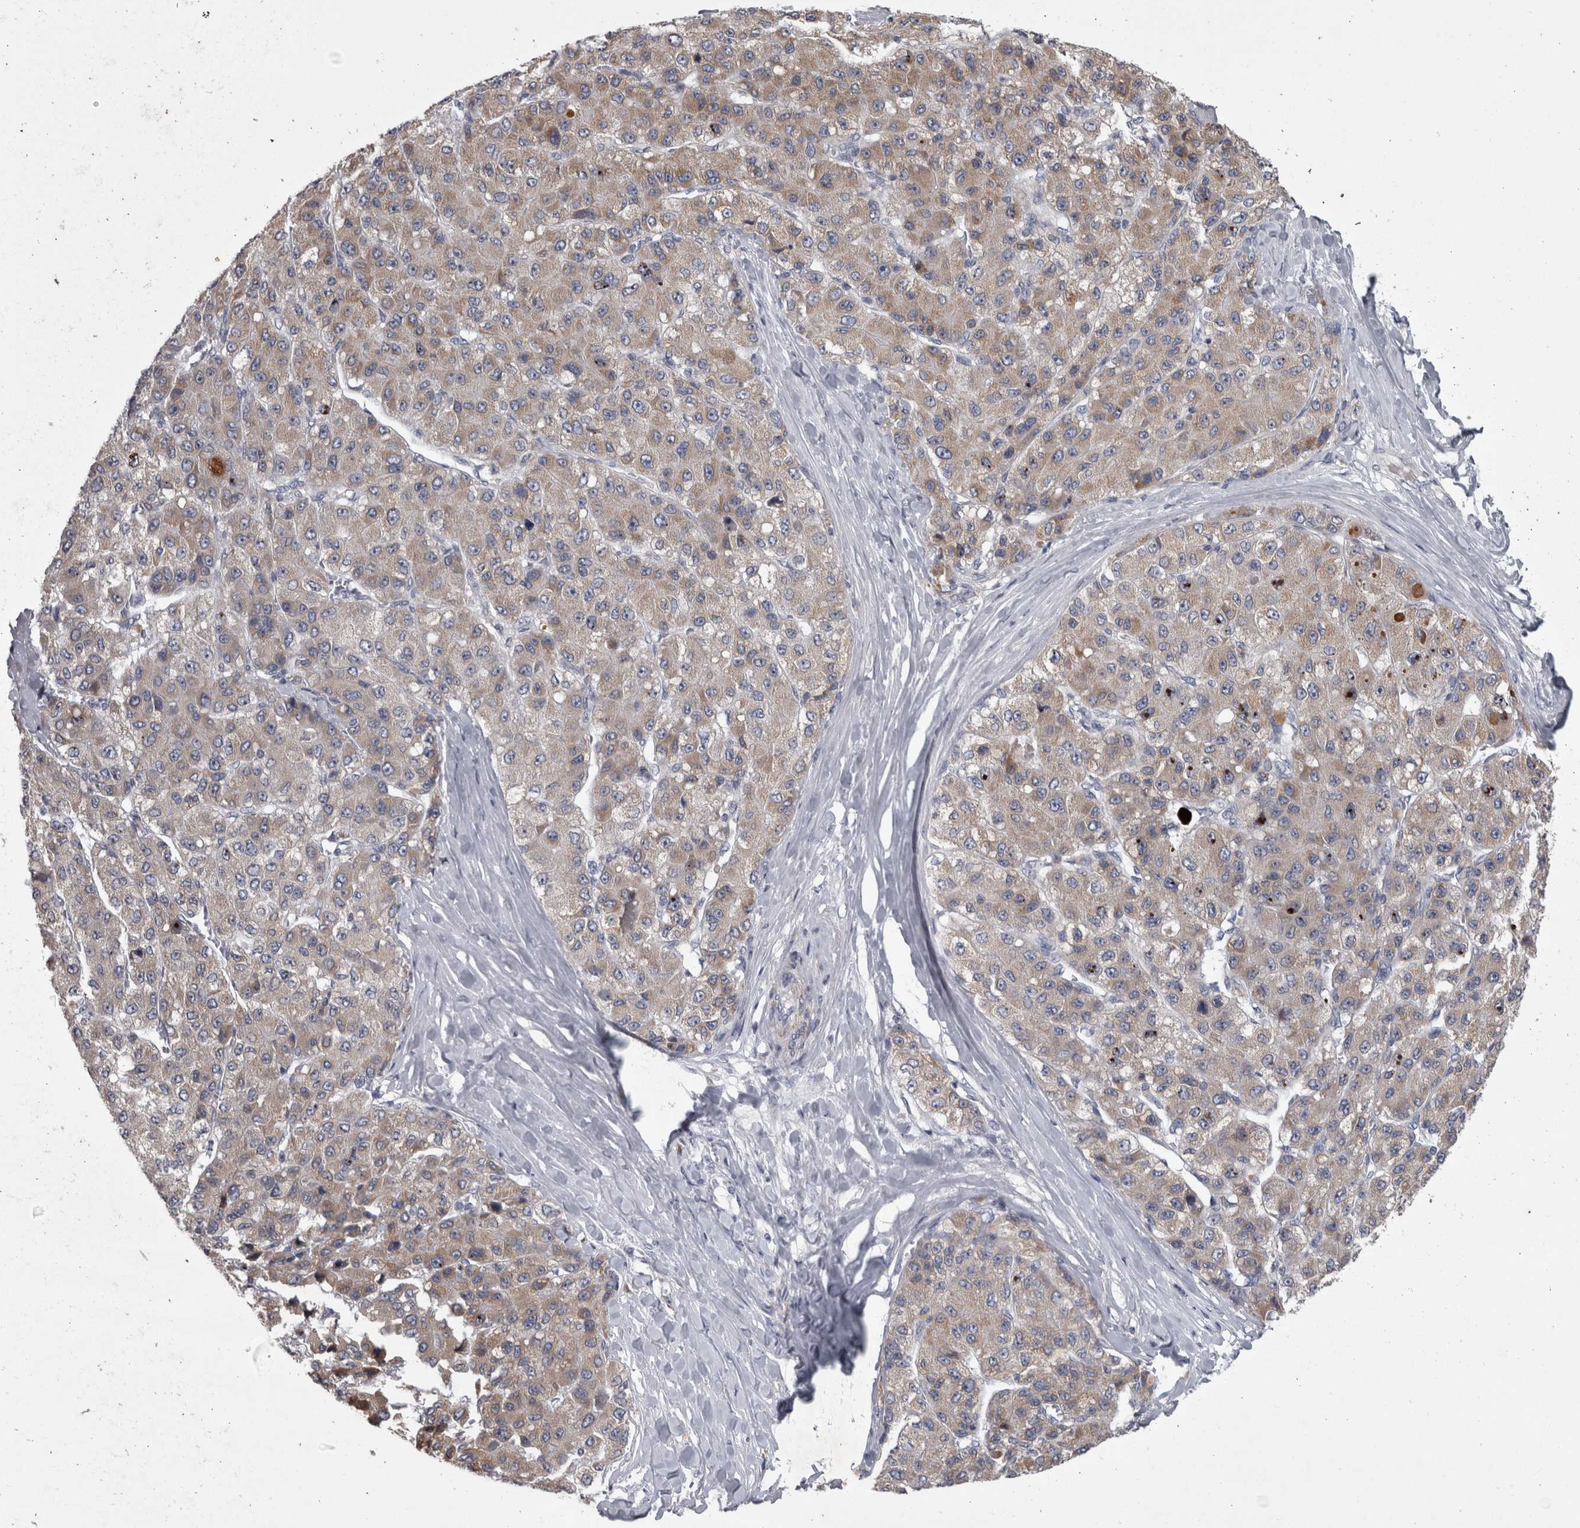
{"staining": {"intensity": "moderate", "quantity": "25%-75%", "location": "cytoplasmic/membranous"}, "tissue": "liver cancer", "cell_type": "Tumor cells", "image_type": "cancer", "snomed": [{"axis": "morphology", "description": "Carcinoma, Hepatocellular, NOS"}, {"axis": "topography", "description": "Liver"}], "caption": "Immunohistochemical staining of hepatocellular carcinoma (liver) exhibits moderate cytoplasmic/membranous protein expression in about 25%-75% of tumor cells.", "gene": "DBT", "patient": {"sex": "male", "age": 80}}